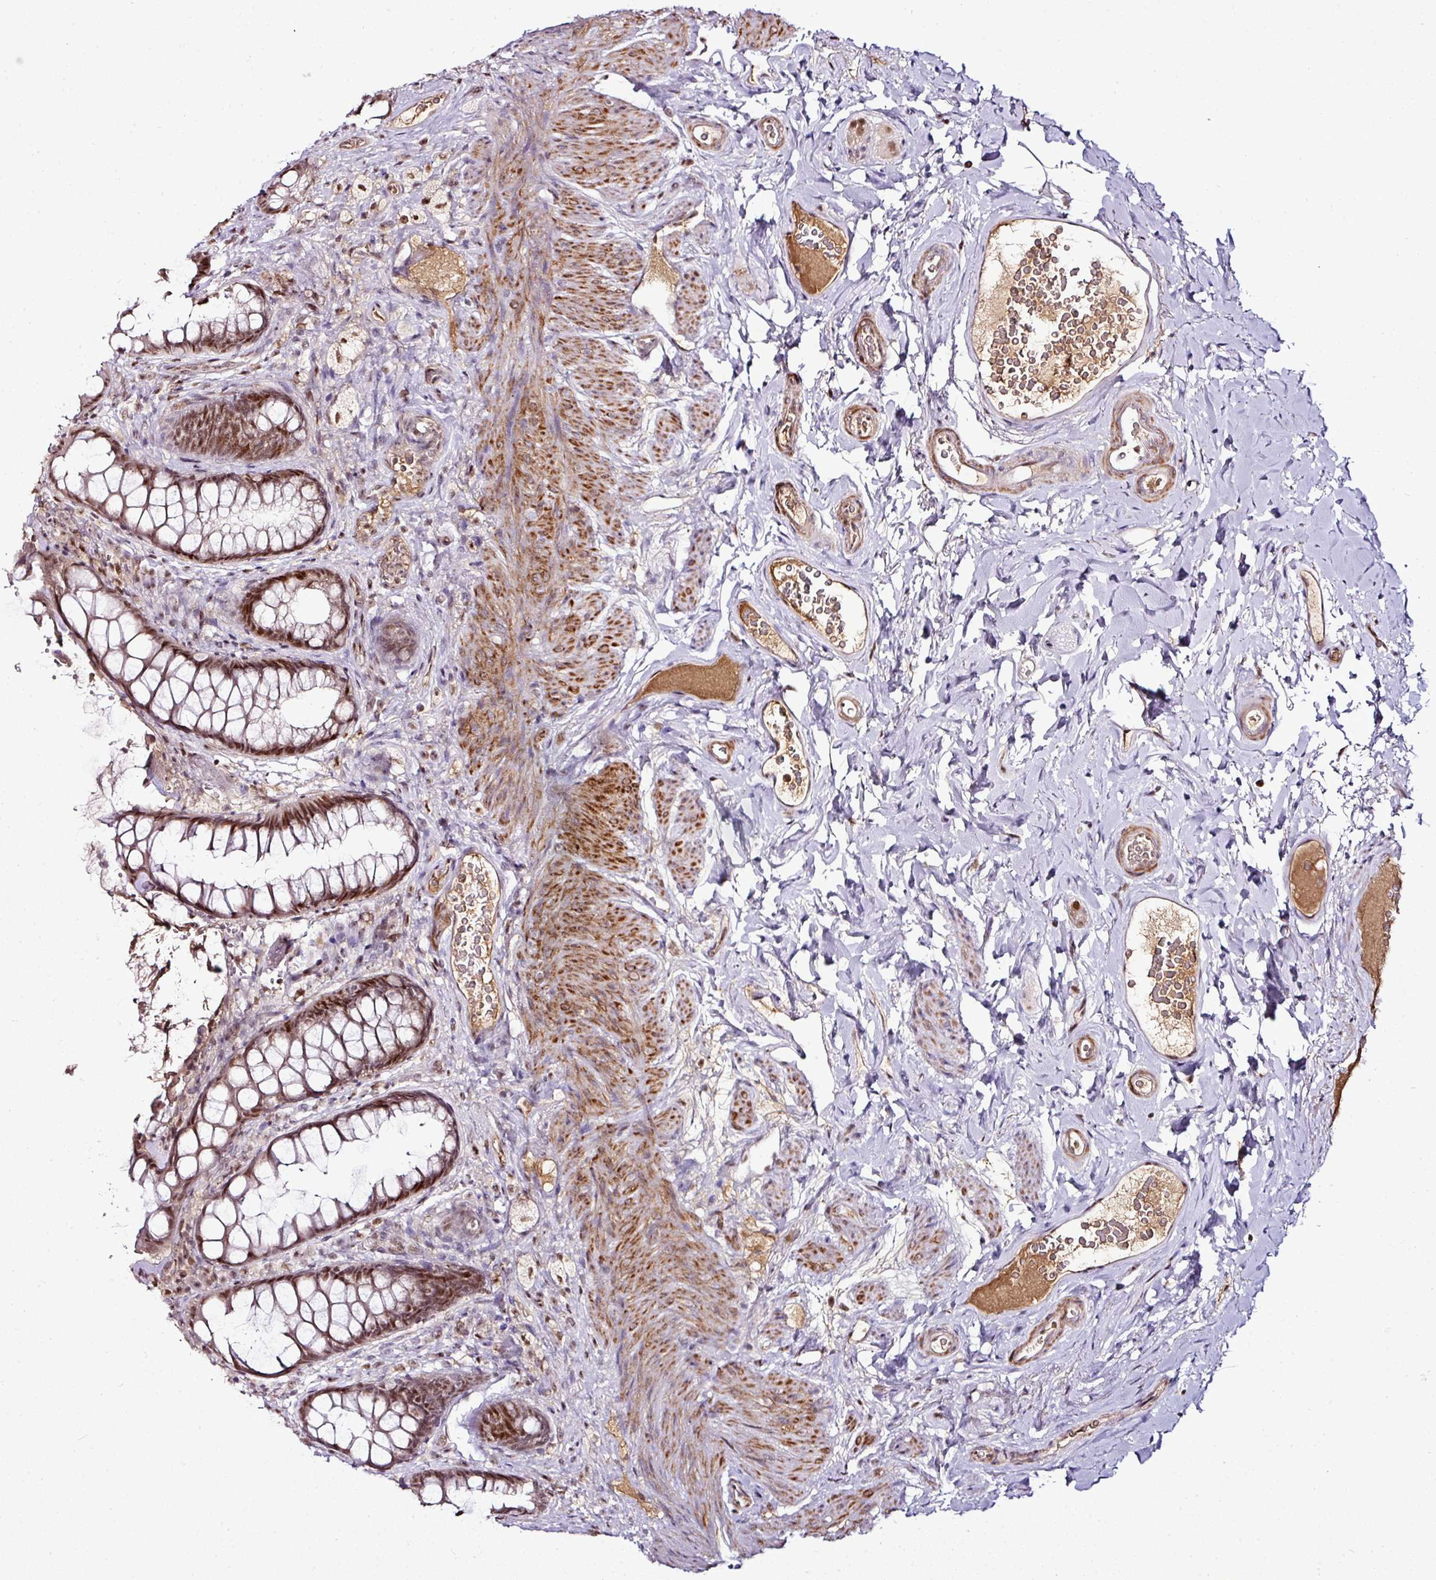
{"staining": {"intensity": "moderate", "quantity": ">75%", "location": "nuclear"}, "tissue": "rectum", "cell_type": "Glandular cells", "image_type": "normal", "snomed": [{"axis": "morphology", "description": "Normal tissue, NOS"}, {"axis": "topography", "description": "Rectum"}, {"axis": "topography", "description": "Peripheral nerve tissue"}], "caption": "Immunohistochemical staining of unremarkable rectum demonstrates medium levels of moderate nuclear staining in about >75% of glandular cells. (DAB (3,3'-diaminobenzidine) IHC with brightfield microscopy, high magnification).", "gene": "KLF16", "patient": {"sex": "female", "age": 69}}